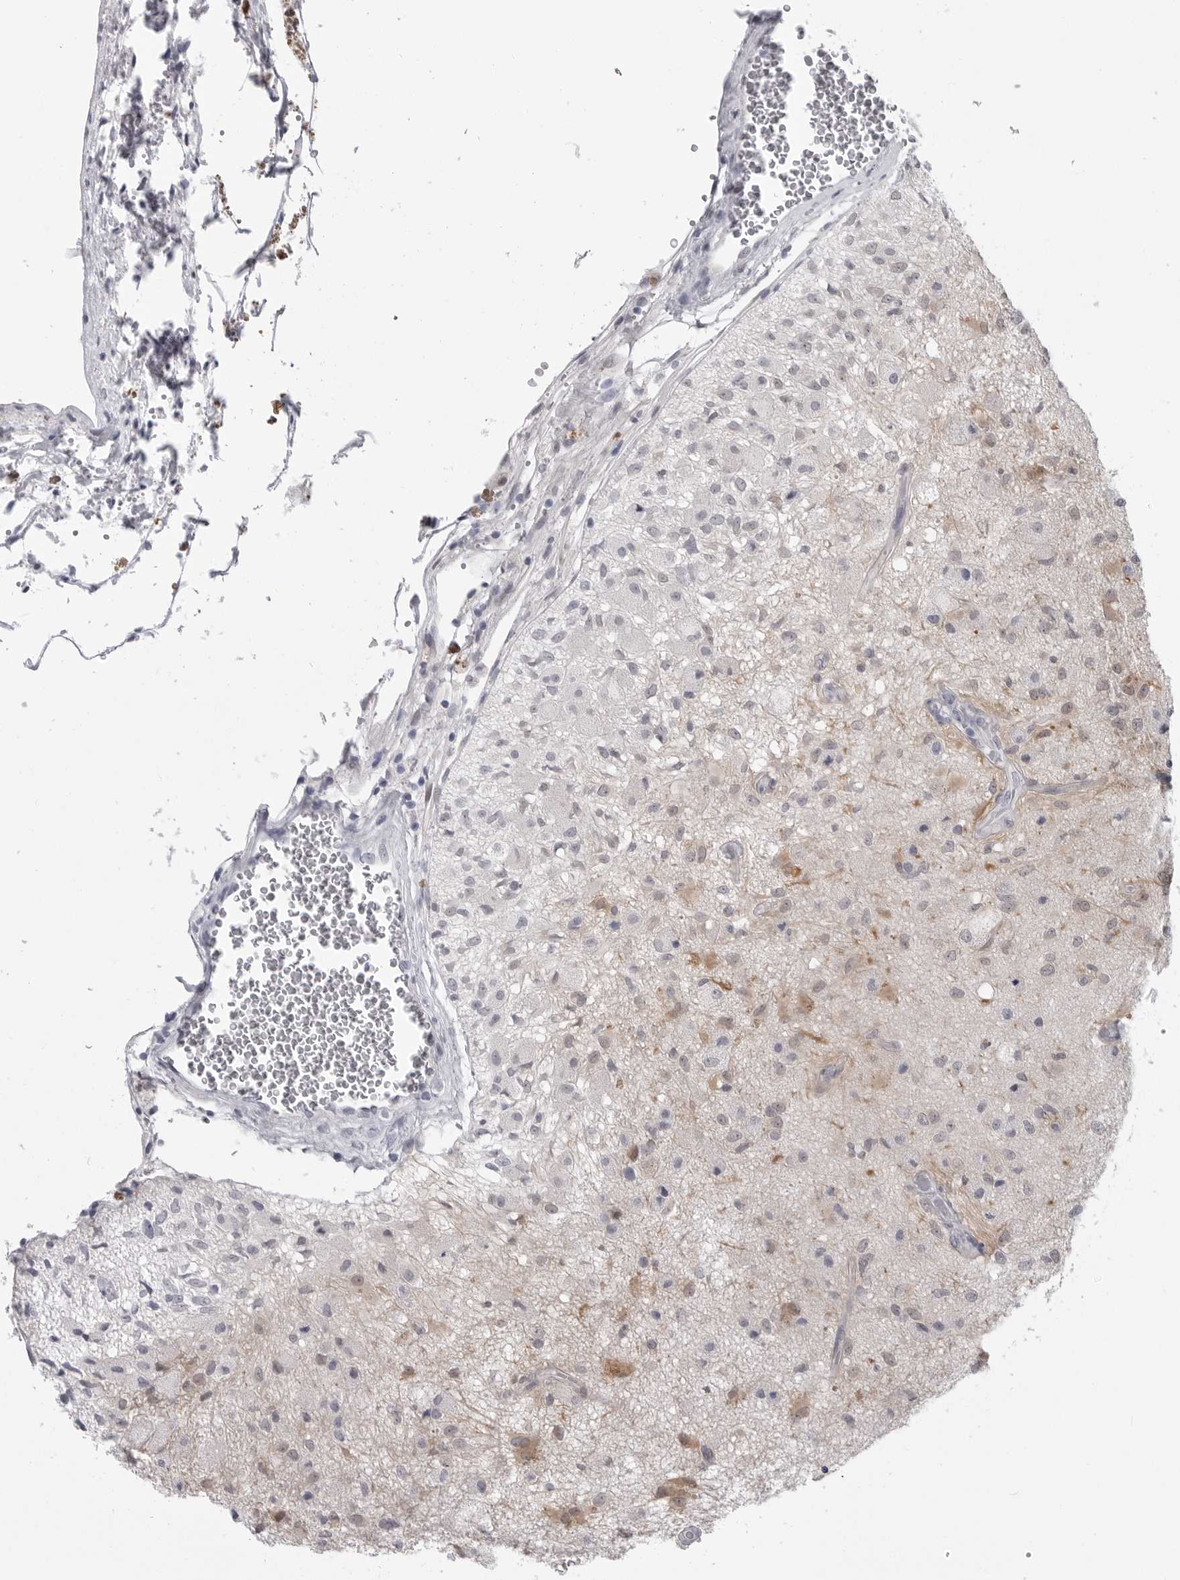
{"staining": {"intensity": "weak", "quantity": "<25%", "location": "cytoplasmic/membranous"}, "tissue": "glioma", "cell_type": "Tumor cells", "image_type": "cancer", "snomed": [{"axis": "morphology", "description": "Normal tissue, NOS"}, {"axis": "morphology", "description": "Glioma, malignant, High grade"}, {"axis": "topography", "description": "Cerebral cortex"}], "caption": "High power microscopy micrograph of an immunohistochemistry (IHC) histopathology image of malignant high-grade glioma, revealing no significant staining in tumor cells.", "gene": "PNPO", "patient": {"sex": "male", "age": 77}}